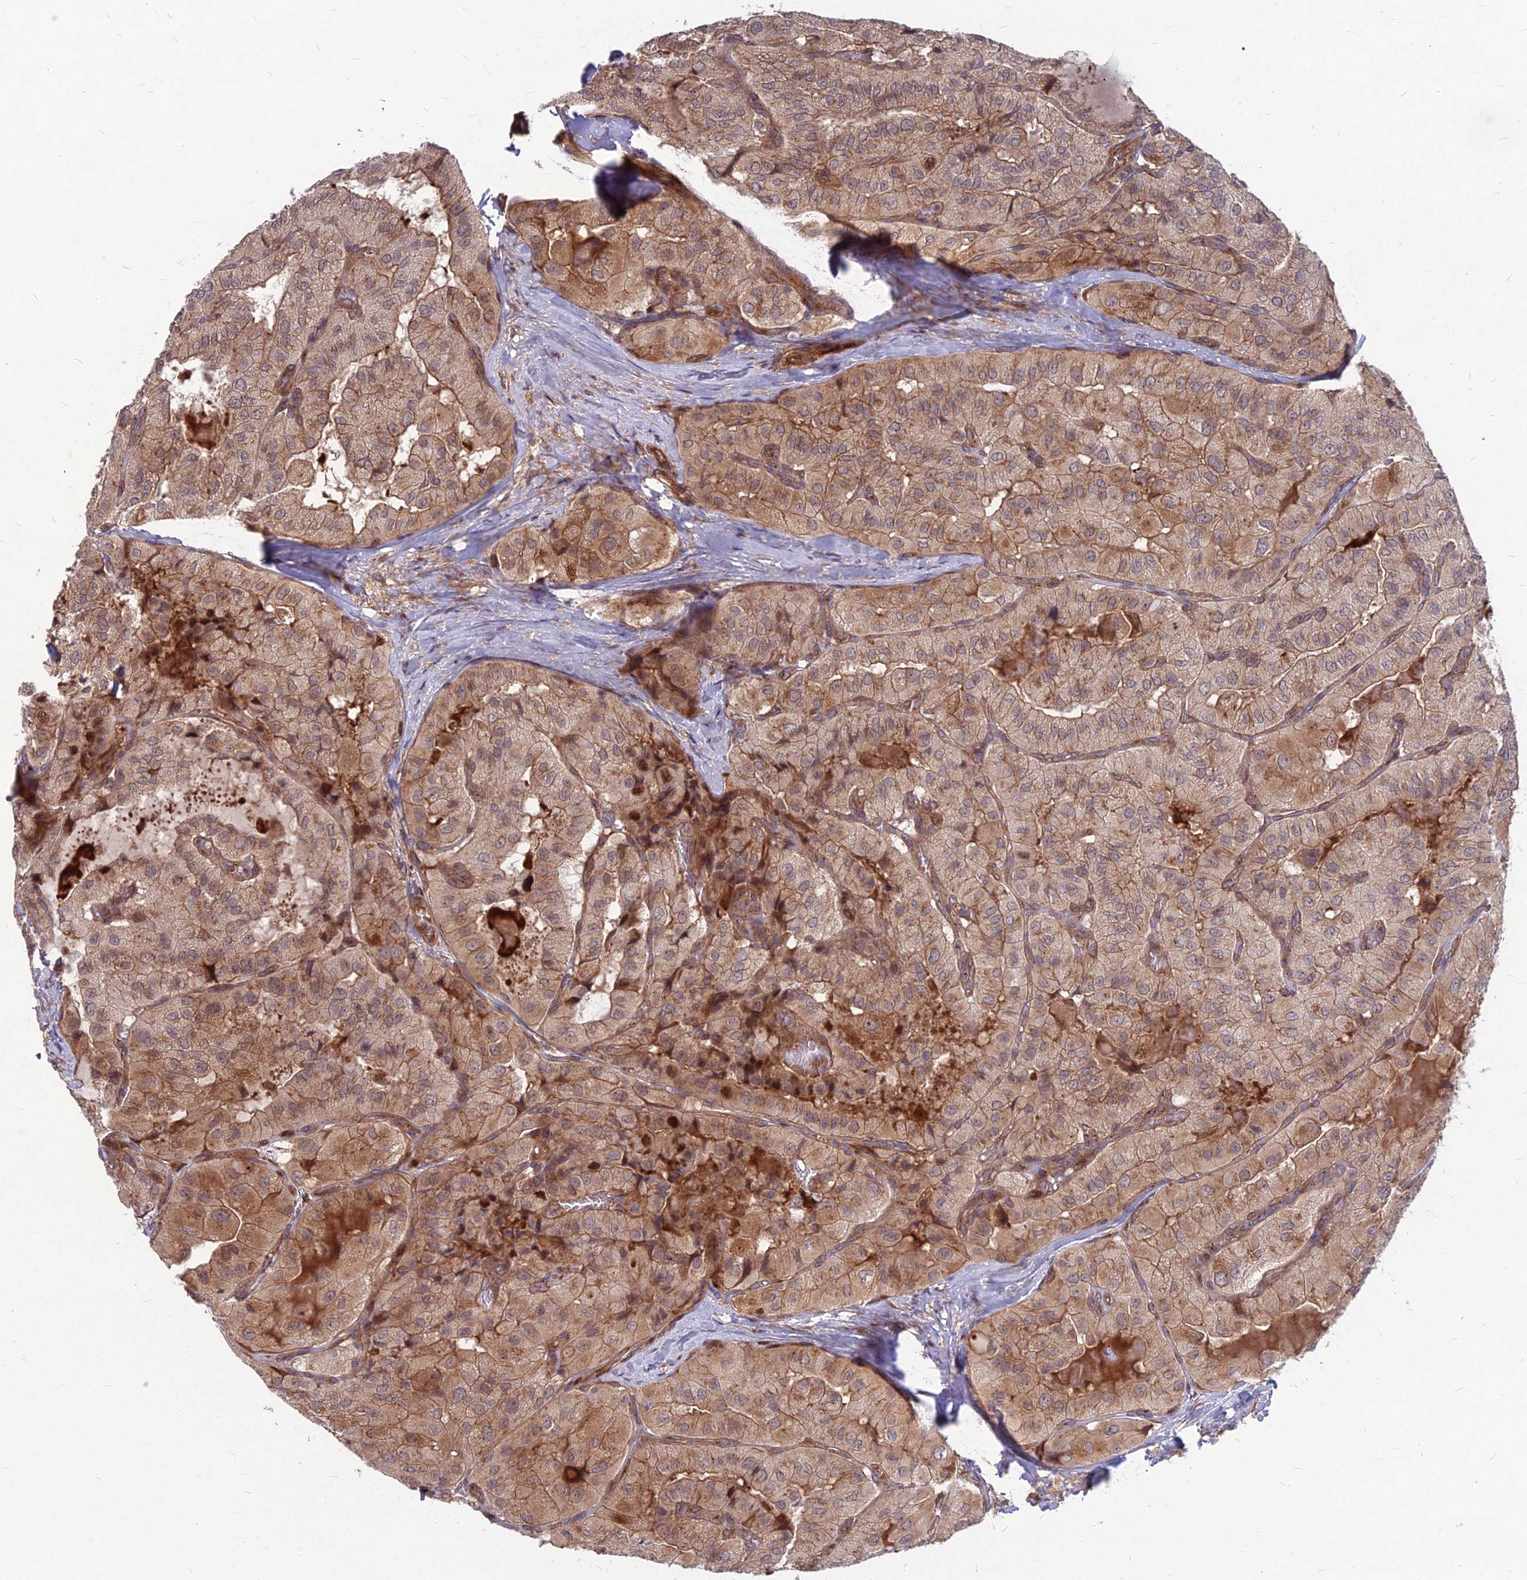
{"staining": {"intensity": "moderate", "quantity": ">75%", "location": "cytoplasmic/membranous"}, "tissue": "thyroid cancer", "cell_type": "Tumor cells", "image_type": "cancer", "snomed": [{"axis": "morphology", "description": "Normal tissue, NOS"}, {"axis": "morphology", "description": "Papillary adenocarcinoma, NOS"}, {"axis": "topography", "description": "Thyroid gland"}], "caption": "Thyroid papillary adenocarcinoma stained for a protein (brown) displays moderate cytoplasmic/membranous positive positivity in about >75% of tumor cells.", "gene": "MFSD8", "patient": {"sex": "female", "age": 59}}